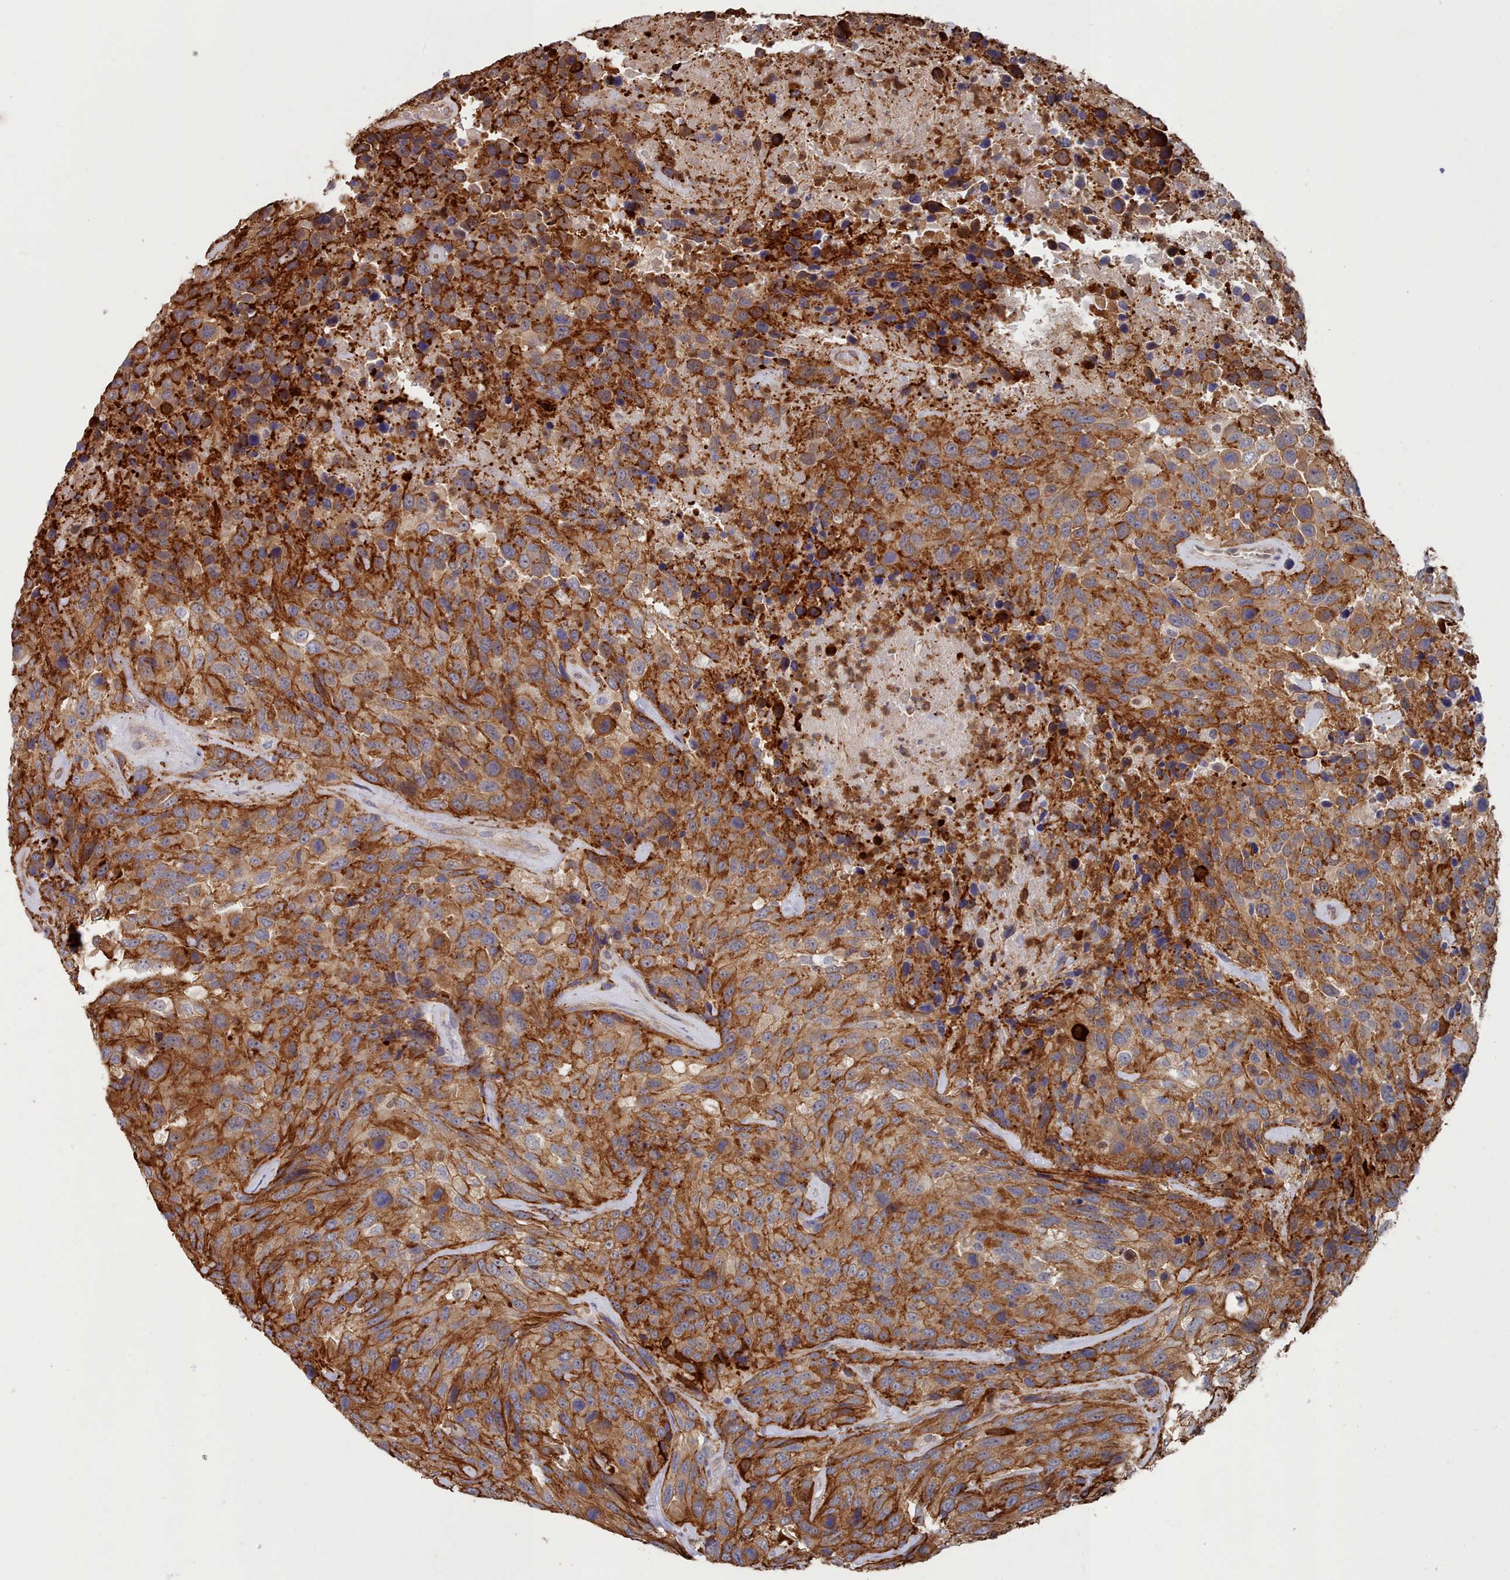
{"staining": {"intensity": "strong", "quantity": ">75%", "location": "cytoplasmic/membranous"}, "tissue": "urothelial cancer", "cell_type": "Tumor cells", "image_type": "cancer", "snomed": [{"axis": "morphology", "description": "Urothelial carcinoma, High grade"}, {"axis": "topography", "description": "Urinary bladder"}], "caption": "Strong cytoplasmic/membranous expression is identified in about >75% of tumor cells in urothelial cancer.", "gene": "G6PC1", "patient": {"sex": "female", "age": 70}}